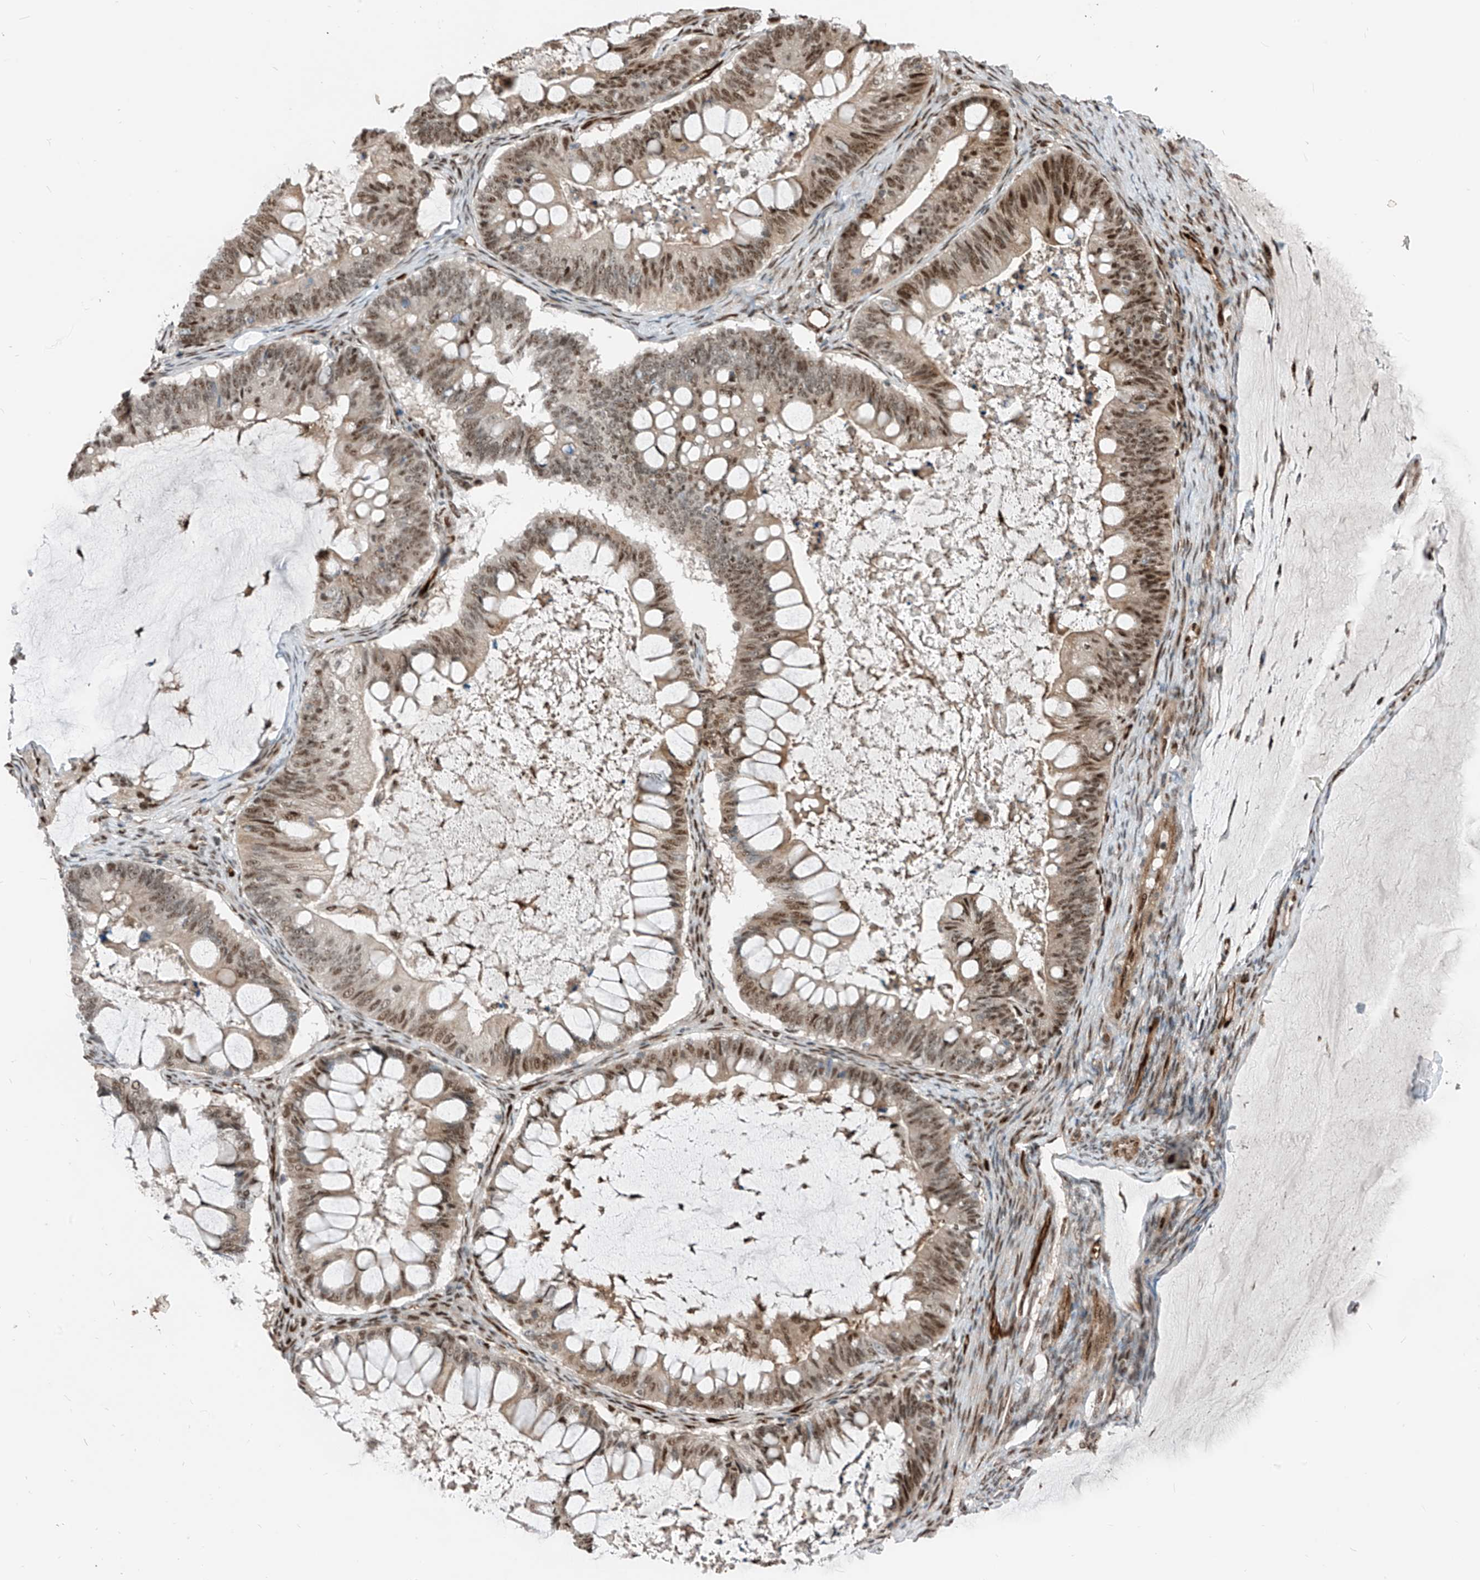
{"staining": {"intensity": "moderate", "quantity": ">75%", "location": "nuclear"}, "tissue": "ovarian cancer", "cell_type": "Tumor cells", "image_type": "cancer", "snomed": [{"axis": "morphology", "description": "Cystadenocarcinoma, mucinous, NOS"}, {"axis": "topography", "description": "Ovary"}], "caption": "Immunohistochemistry (IHC) staining of ovarian cancer (mucinous cystadenocarcinoma), which exhibits medium levels of moderate nuclear positivity in approximately >75% of tumor cells indicating moderate nuclear protein staining. The staining was performed using DAB (brown) for protein detection and nuclei were counterstained in hematoxylin (blue).", "gene": "RBP7", "patient": {"sex": "female", "age": 61}}